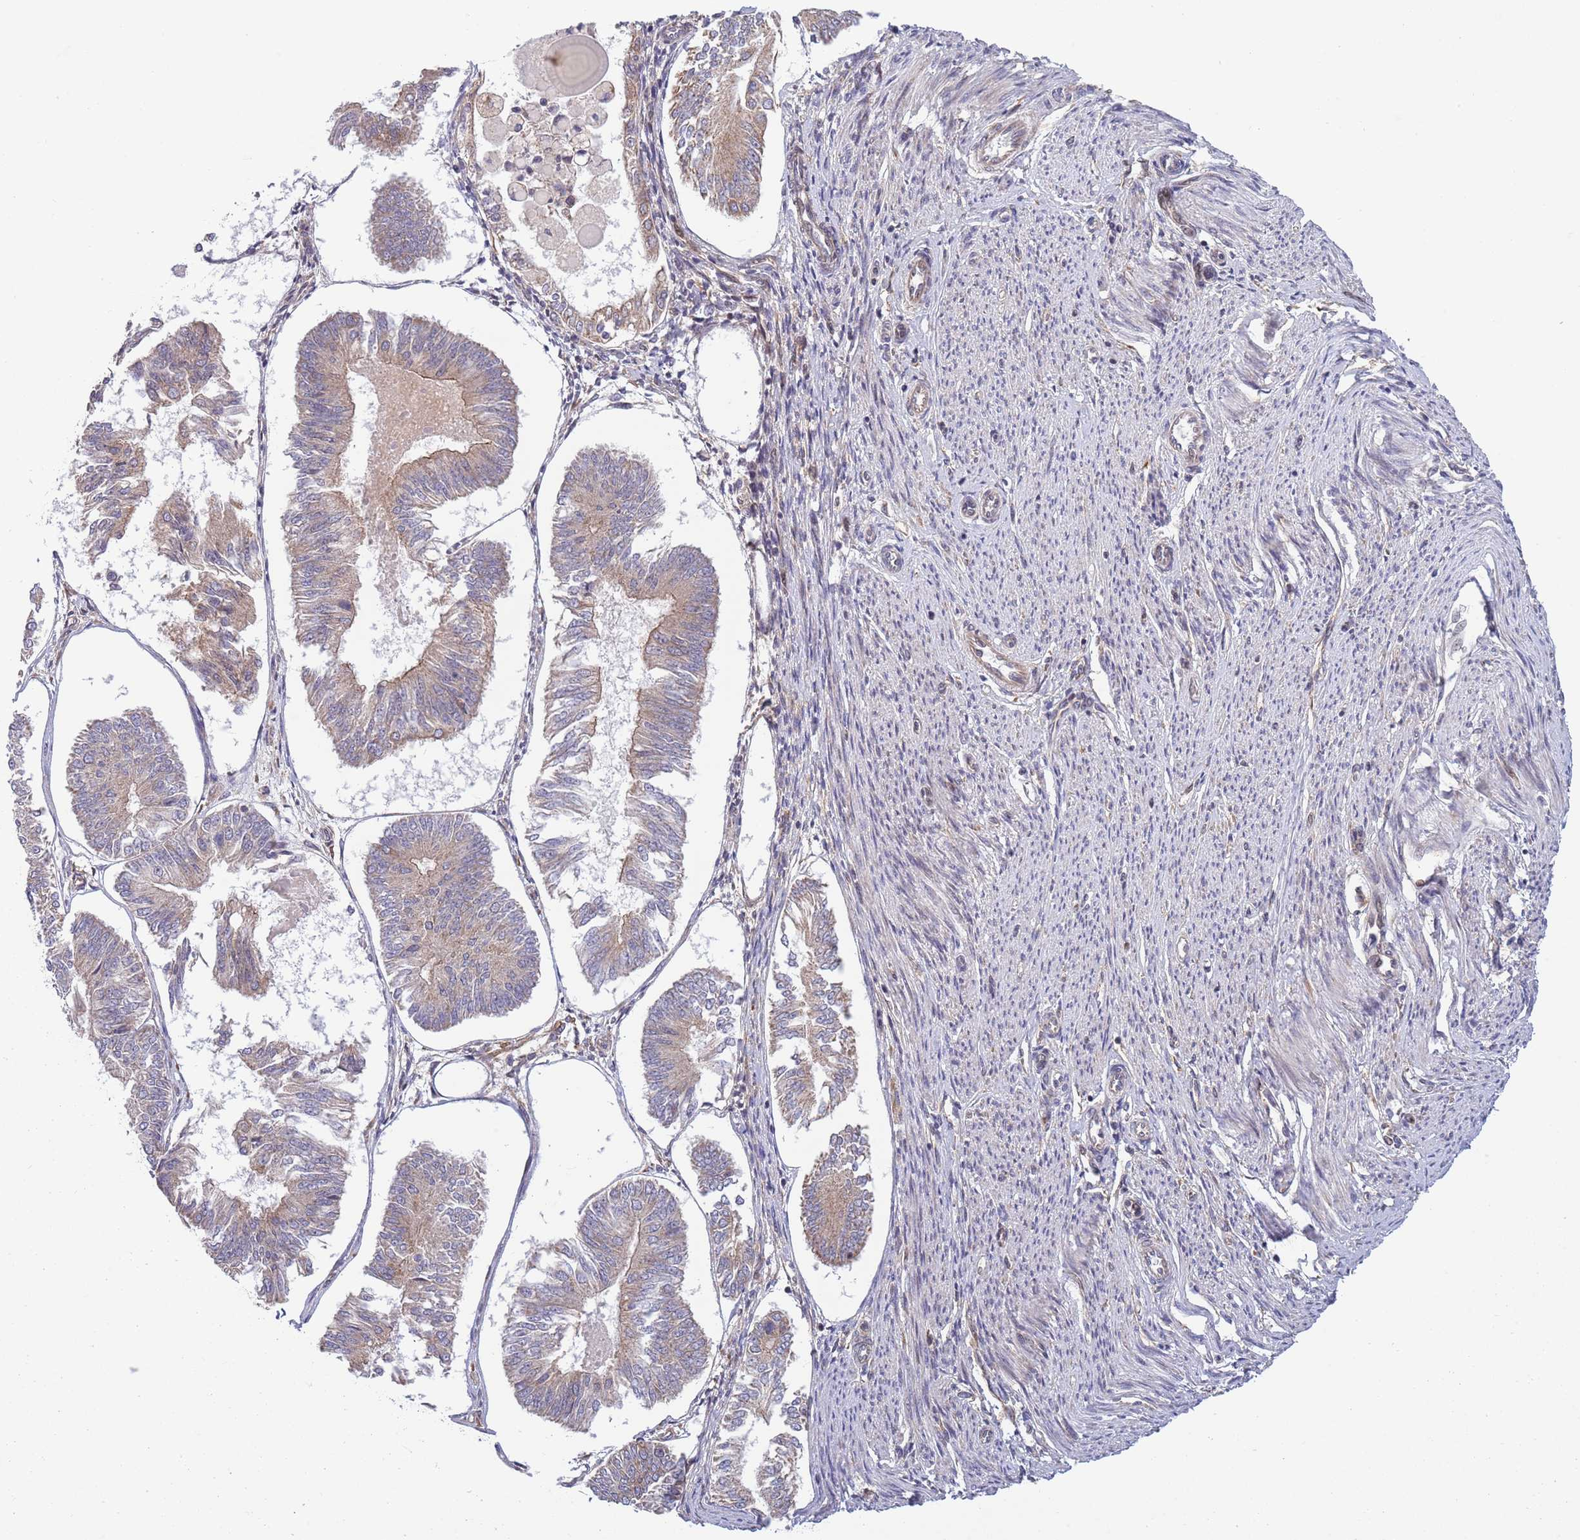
{"staining": {"intensity": "weak", "quantity": "25%-75%", "location": "cytoplasmic/membranous"}, "tissue": "endometrial cancer", "cell_type": "Tumor cells", "image_type": "cancer", "snomed": [{"axis": "morphology", "description": "Adenocarcinoma, NOS"}, {"axis": "topography", "description": "Endometrium"}], "caption": "Endometrial adenocarcinoma tissue exhibits weak cytoplasmic/membranous staining in about 25%-75% of tumor cells, visualized by immunohistochemistry.", "gene": "TBX10", "patient": {"sex": "female", "age": 58}}